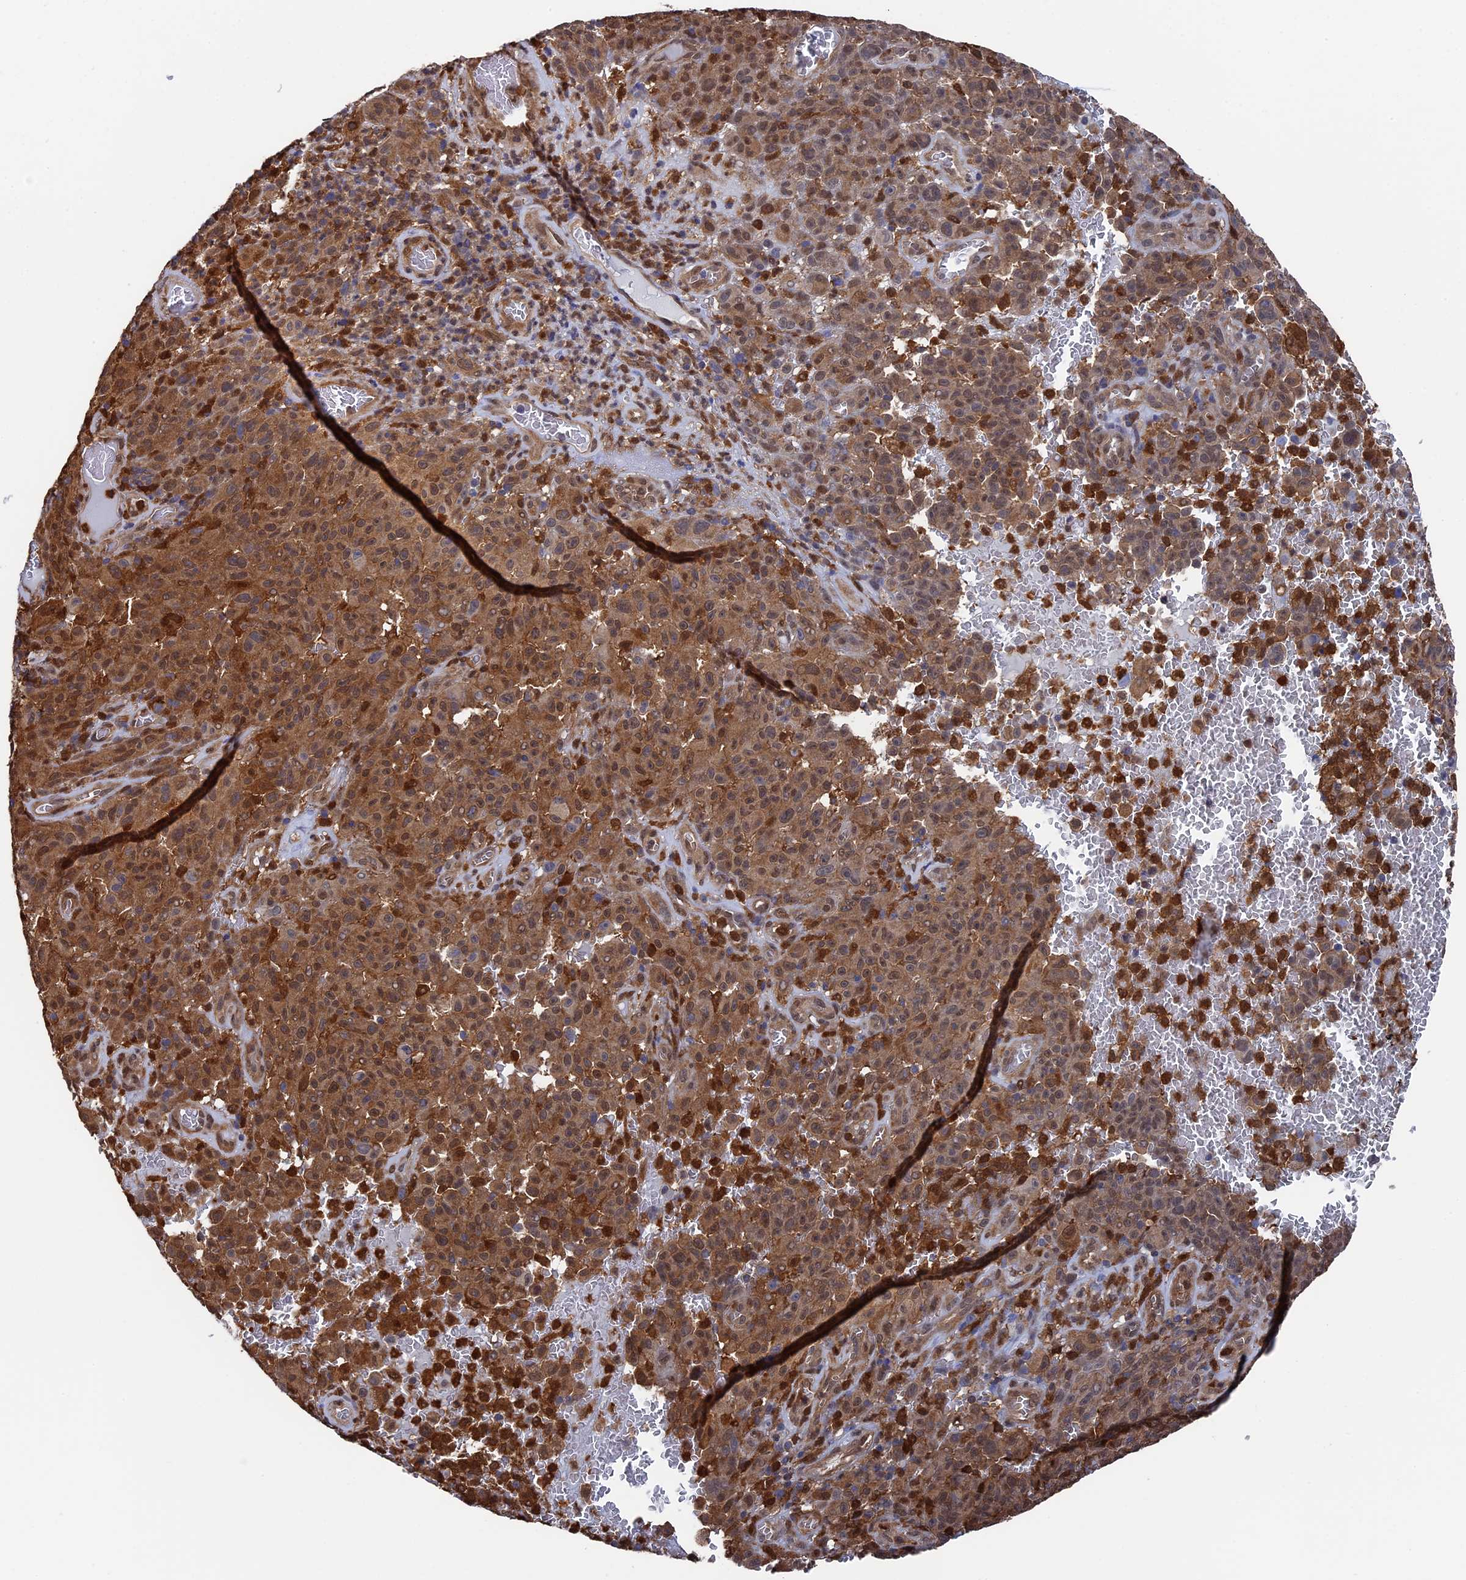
{"staining": {"intensity": "moderate", "quantity": ">75%", "location": "cytoplasmic/membranous"}, "tissue": "melanoma", "cell_type": "Tumor cells", "image_type": "cancer", "snomed": [{"axis": "morphology", "description": "Malignant melanoma, NOS"}, {"axis": "topography", "description": "Skin"}], "caption": "Moderate cytoplasmic/membranous positivity for a protein is appreciated in about >75% of tumor cells of melanoma using immunohistochemistry (IHC).", "gene": "RNH1", "patient": {"sex": "female", "age": 82}}